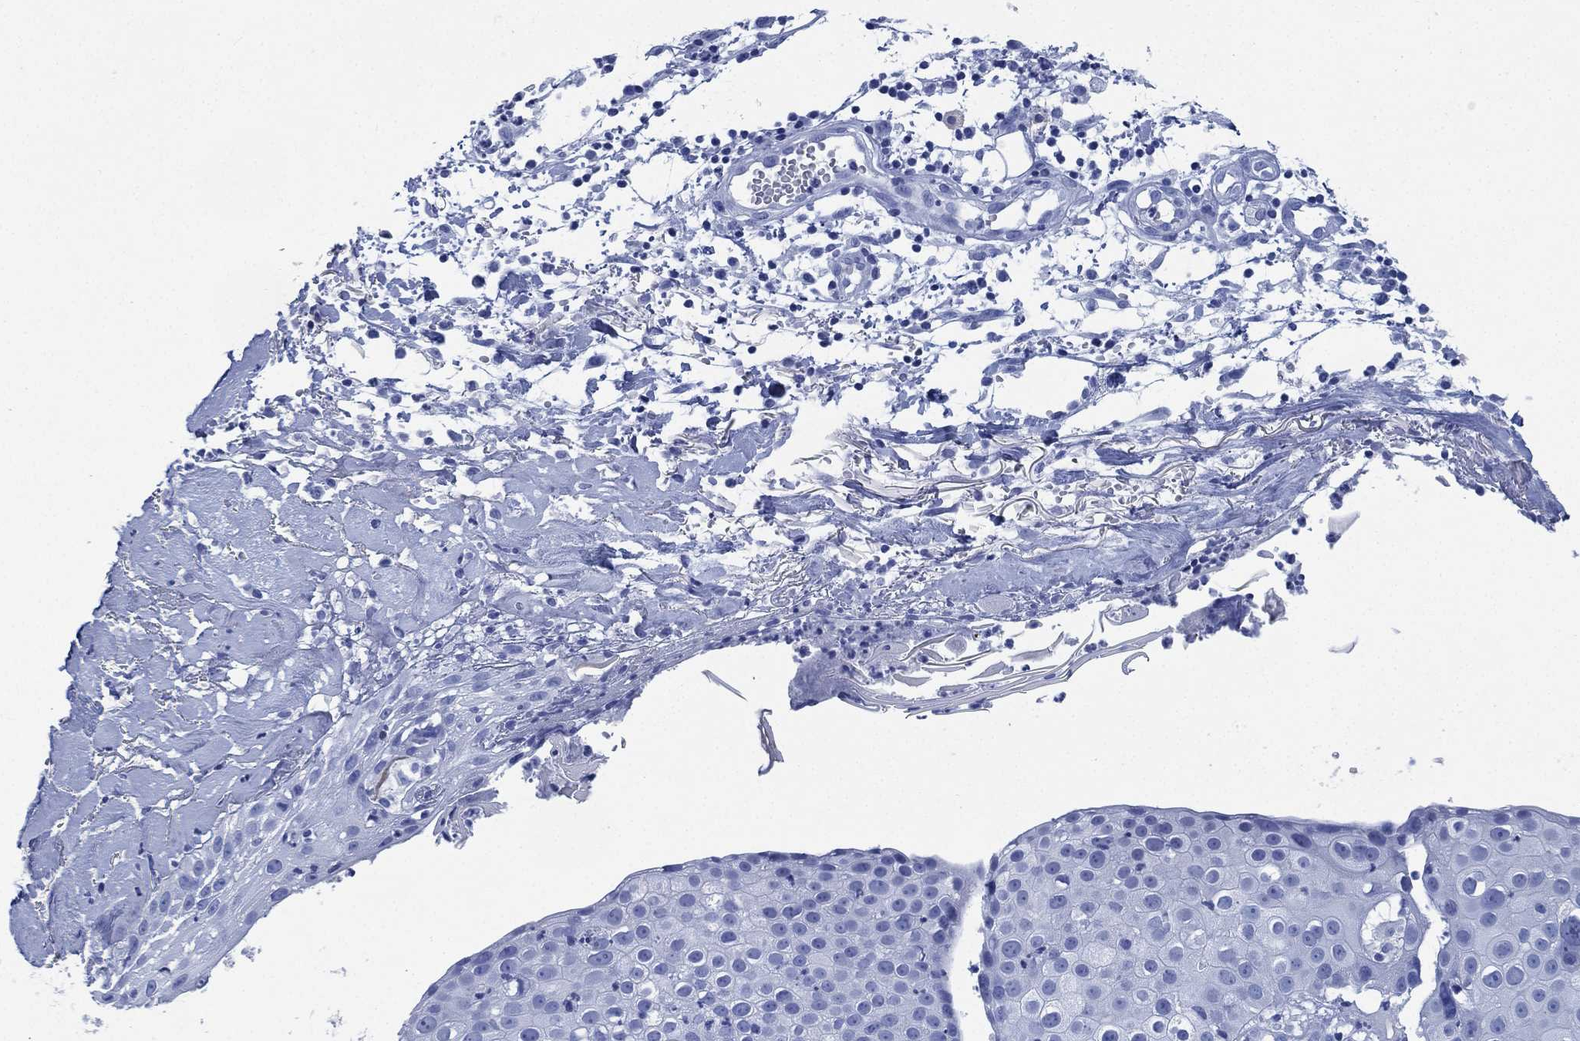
{"staining": {"intensity": "negative", "quantity": "none", "location": "none"}, "tissue": "skin cancer", "cell_type": "Tumor cells", "image_type": "cancer", "snomed": [{"axis": "morphology", "description": "Squamous cell carcinoma, NOS"}, {"axis": "topography", "description": "Skin"}], "caption": "Tumor cells show no significant protein positivity in skin squamous cell carcinoma.", "gene": "SIGLECL1", "patient": {"sex": "male", "age": 71}}